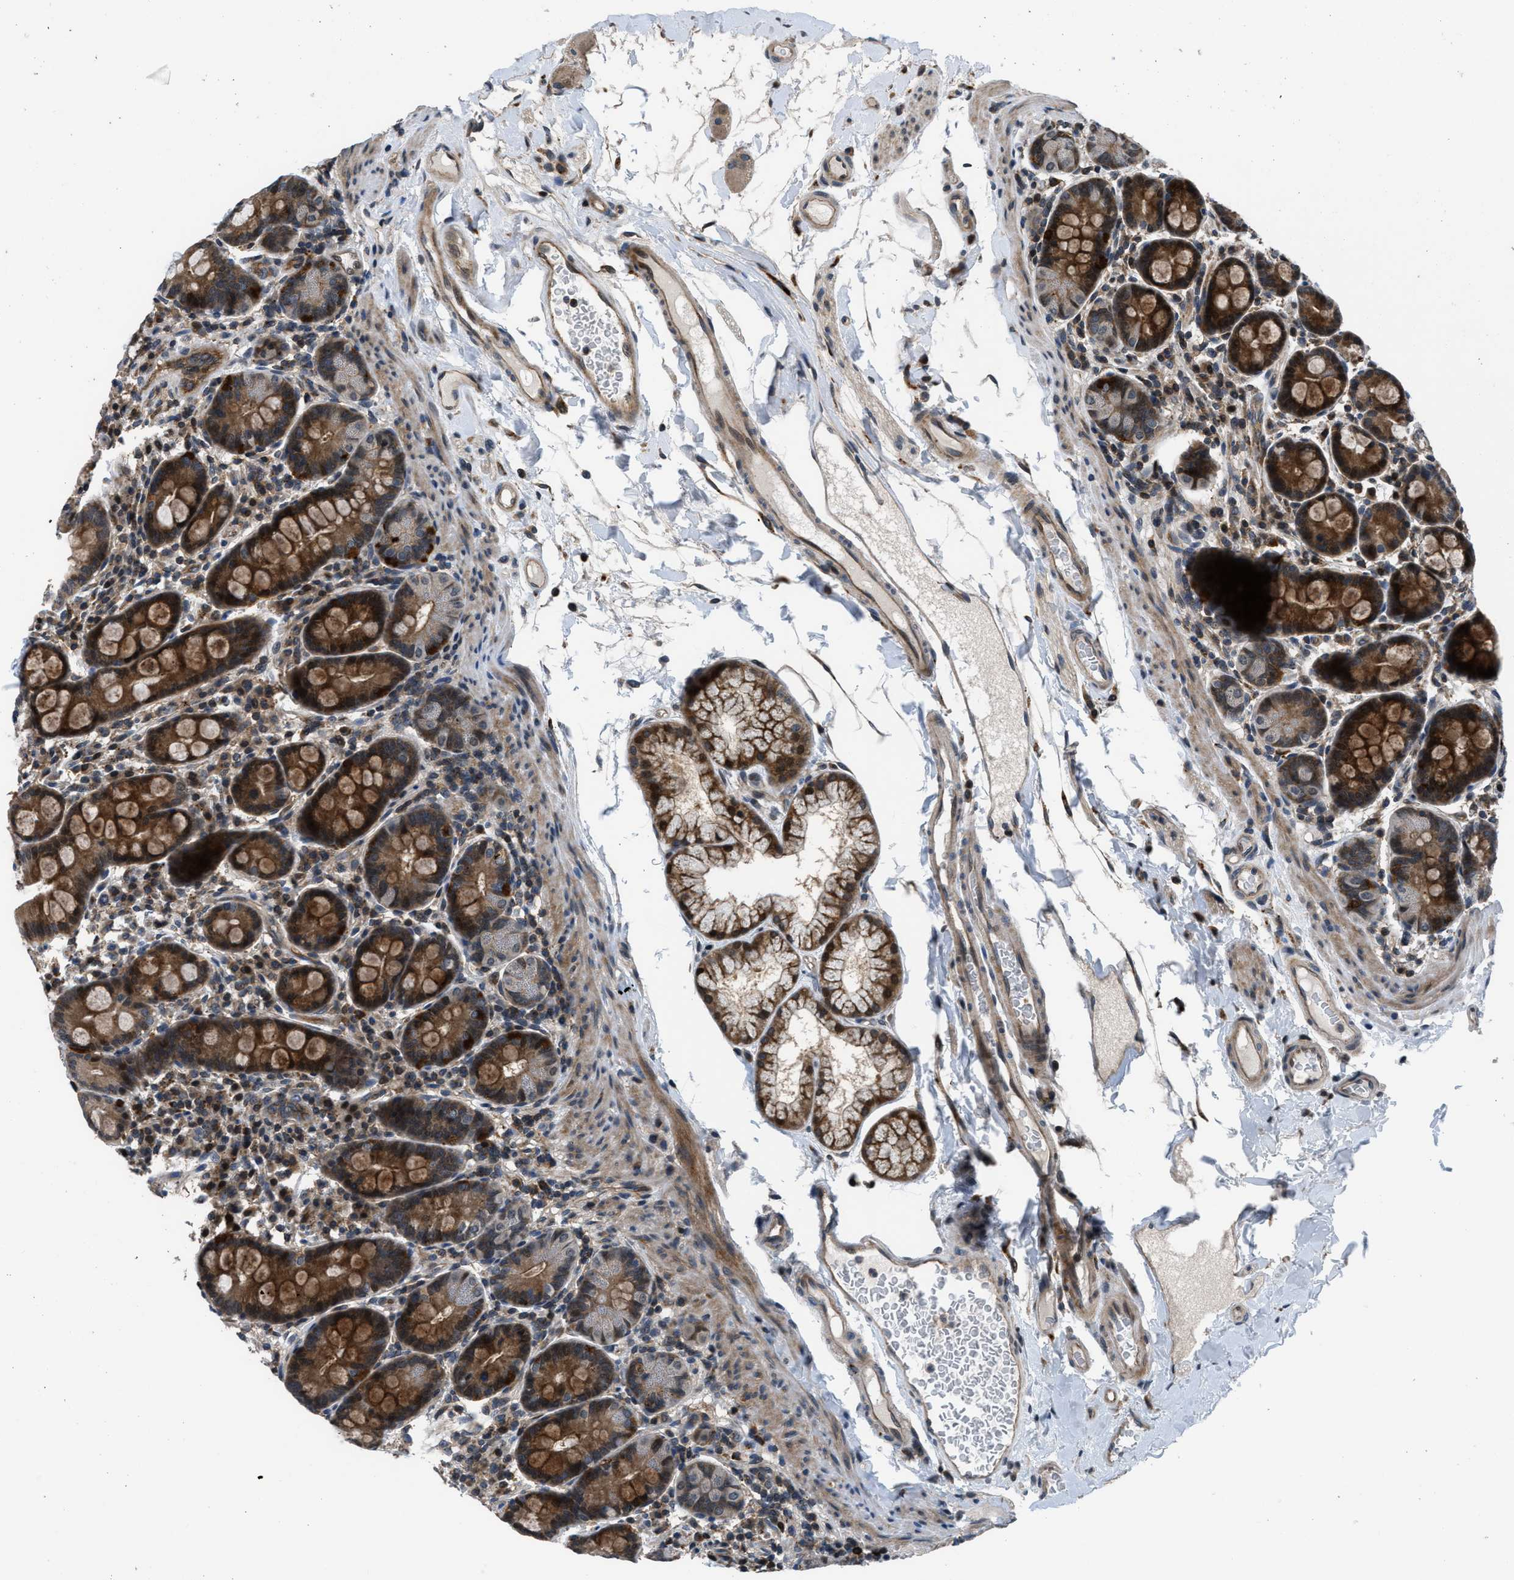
{"staining": {"intensity": "strong", "quantity": ">75%", "location": "cytoplasmic/membranous"}, "tissue": "duodenum", "cell_type": "Glandular cells", "image_type": "normal", "snomed": [{"axis": "morphology", "description": "Normal tissue, NOS"}, {"axis": "topography", "description": "Duodenum"}], "caption": "Brown immunohistochemical staining in normal human duodenum reveals strong cytoplasmic/membranous expression in approximately >75% of glandular cells.", "gene": "CTBS", "patient": {"sex": "male", "age": 50}}